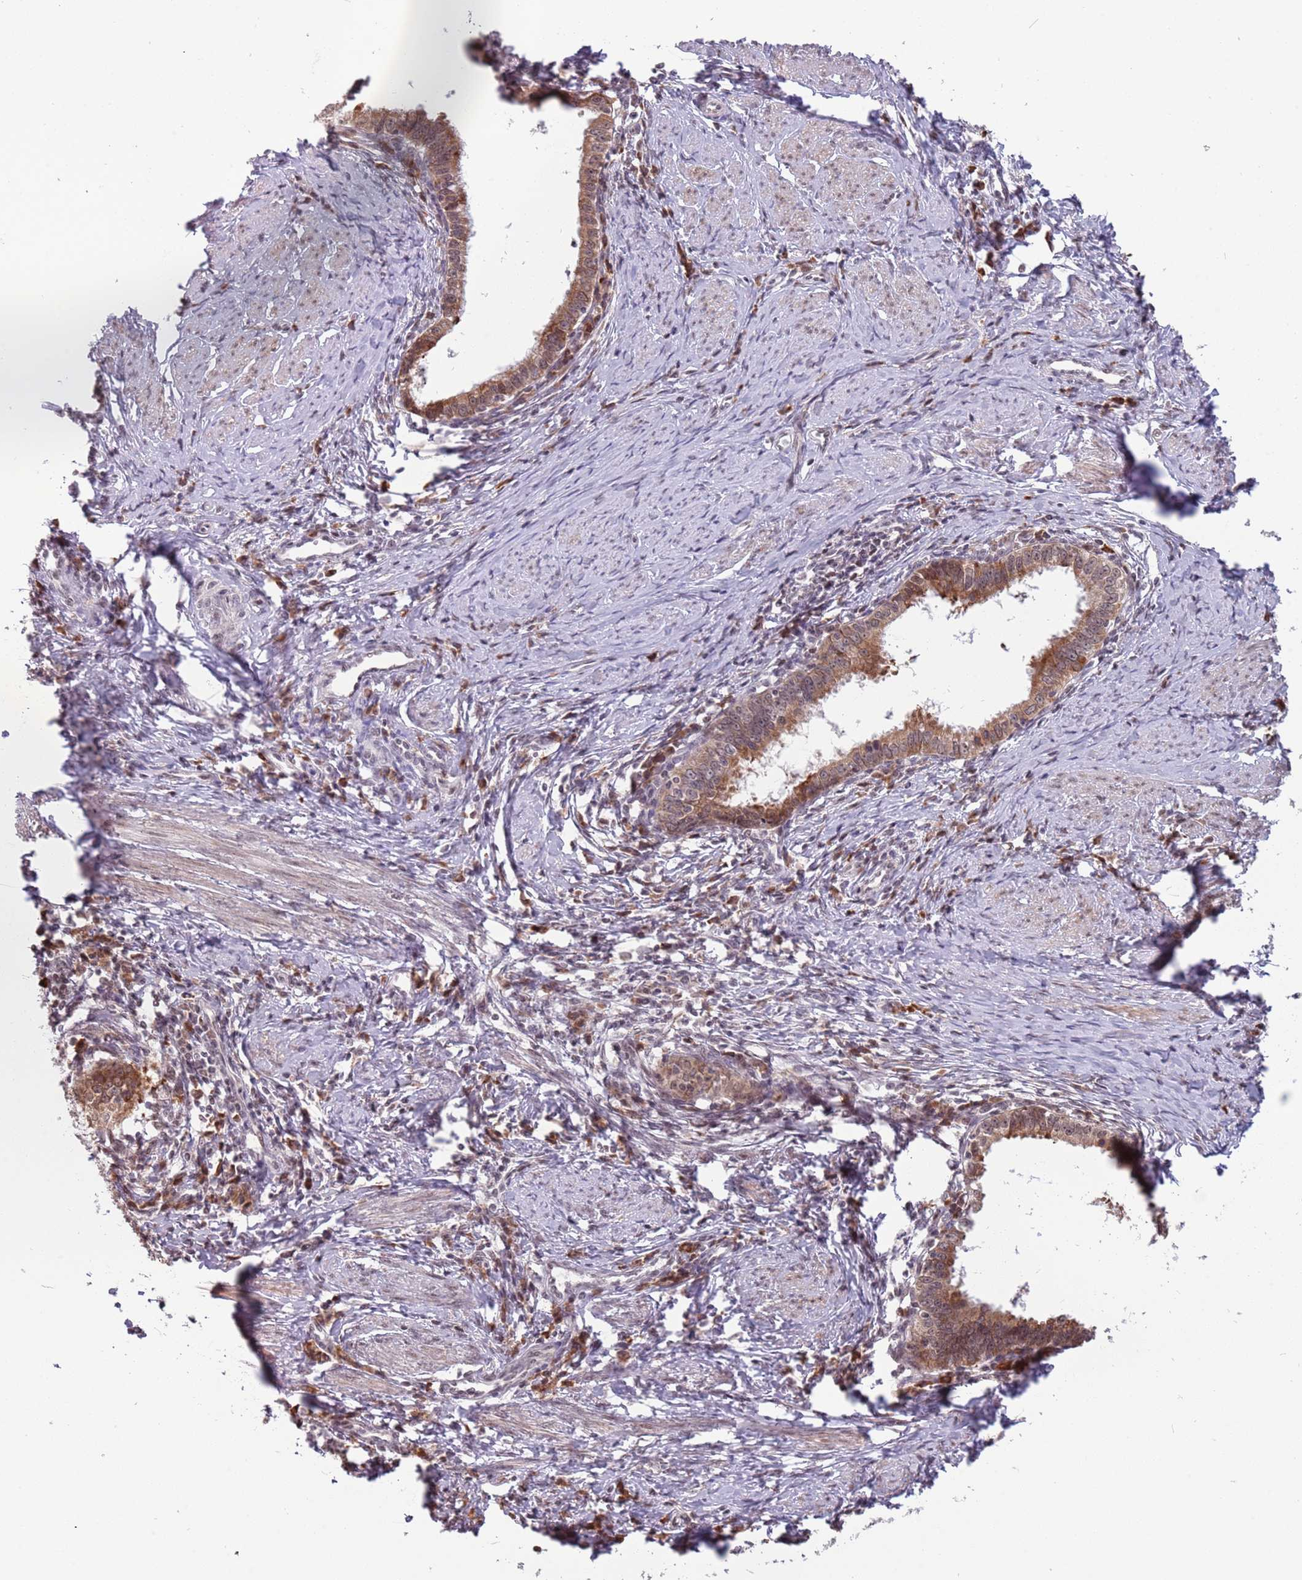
{"staining": {"intensity": "moderate", "quantity": ">75%", "location": "cytoplasmic/membranous,nuclear"}, "tissue": "cervical cancer", "cell_type": "Tumor cells", "image_type": "cancer", "snomed": [{"axis": "morphology", "description": "Adenocarcinoma, NOS"}, {"axis": "topography", "description": "Cervix"}], "caption": "IHC of cervical cancer shows medium levels of moderate cytoplasmic/membranous and nuclear staining in approximately >75% of tumor cells. The protein is shown in brown color, while the nuclei are stained blue.", "gene": "BARD1", "patient": {"sex": "female", "age": 36}}